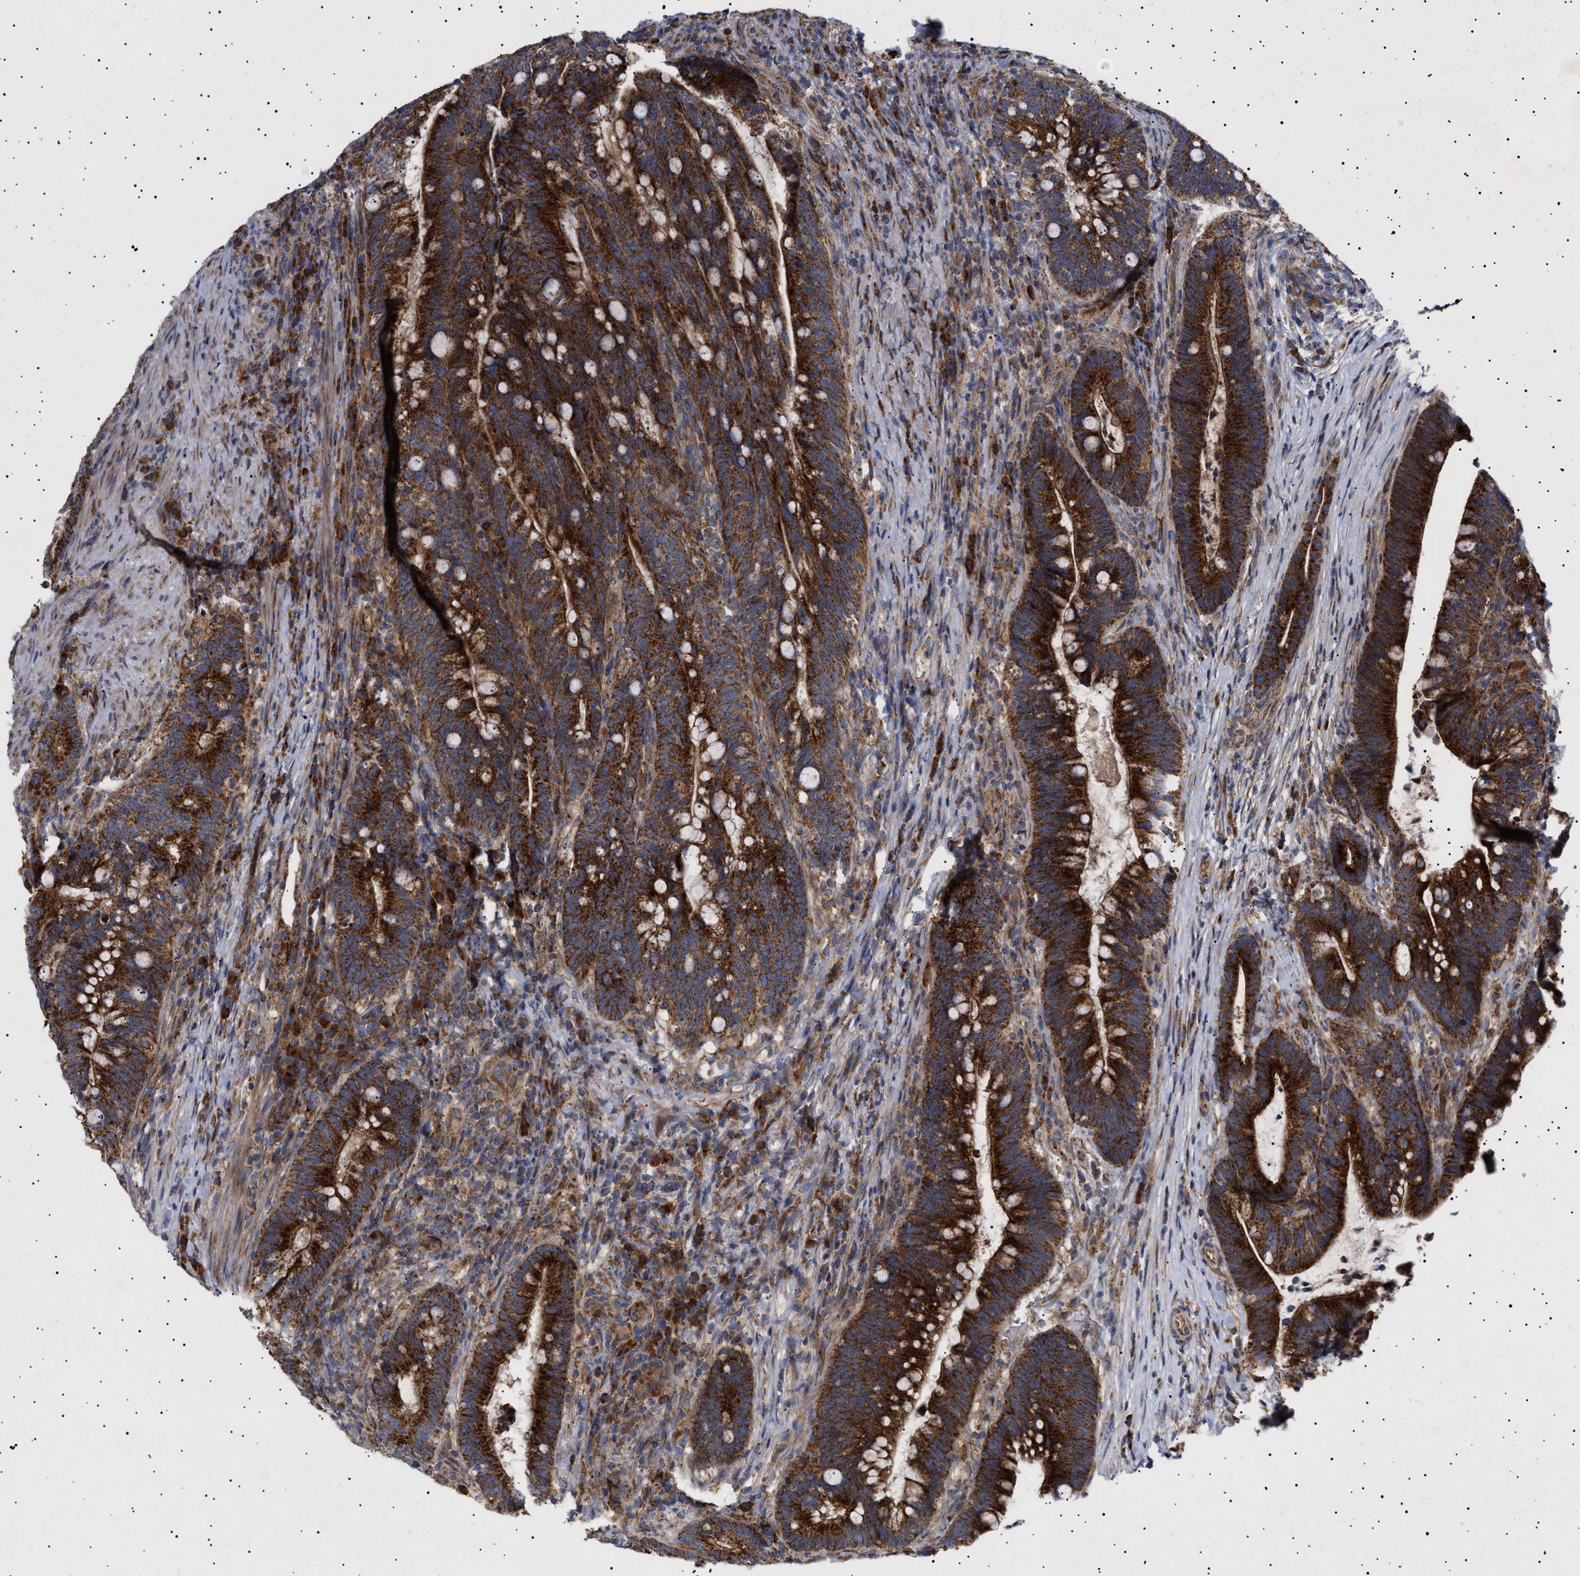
{"staining": {"intensity": "strong", "quantity": ">75%", "location": "cytoplasmic/membranous"}, "tissue": "colorectal cancer", "cell_type": "Tumor cells", "image_type": "cancer", "snomed": [{"axis": "morphology", "description": "Adenocarcinoma, NOS"}, {"axis": "topography", "description": "Colon"}], "caption": "A photomicrograph of colorectal cancer (adenocarcinoma) stained for a protein reveals strong cytoplasmic/membranous brown staining in tumor cells.", "gene": "MRPL10", "patient": {"sex": "female", "age": 66}}